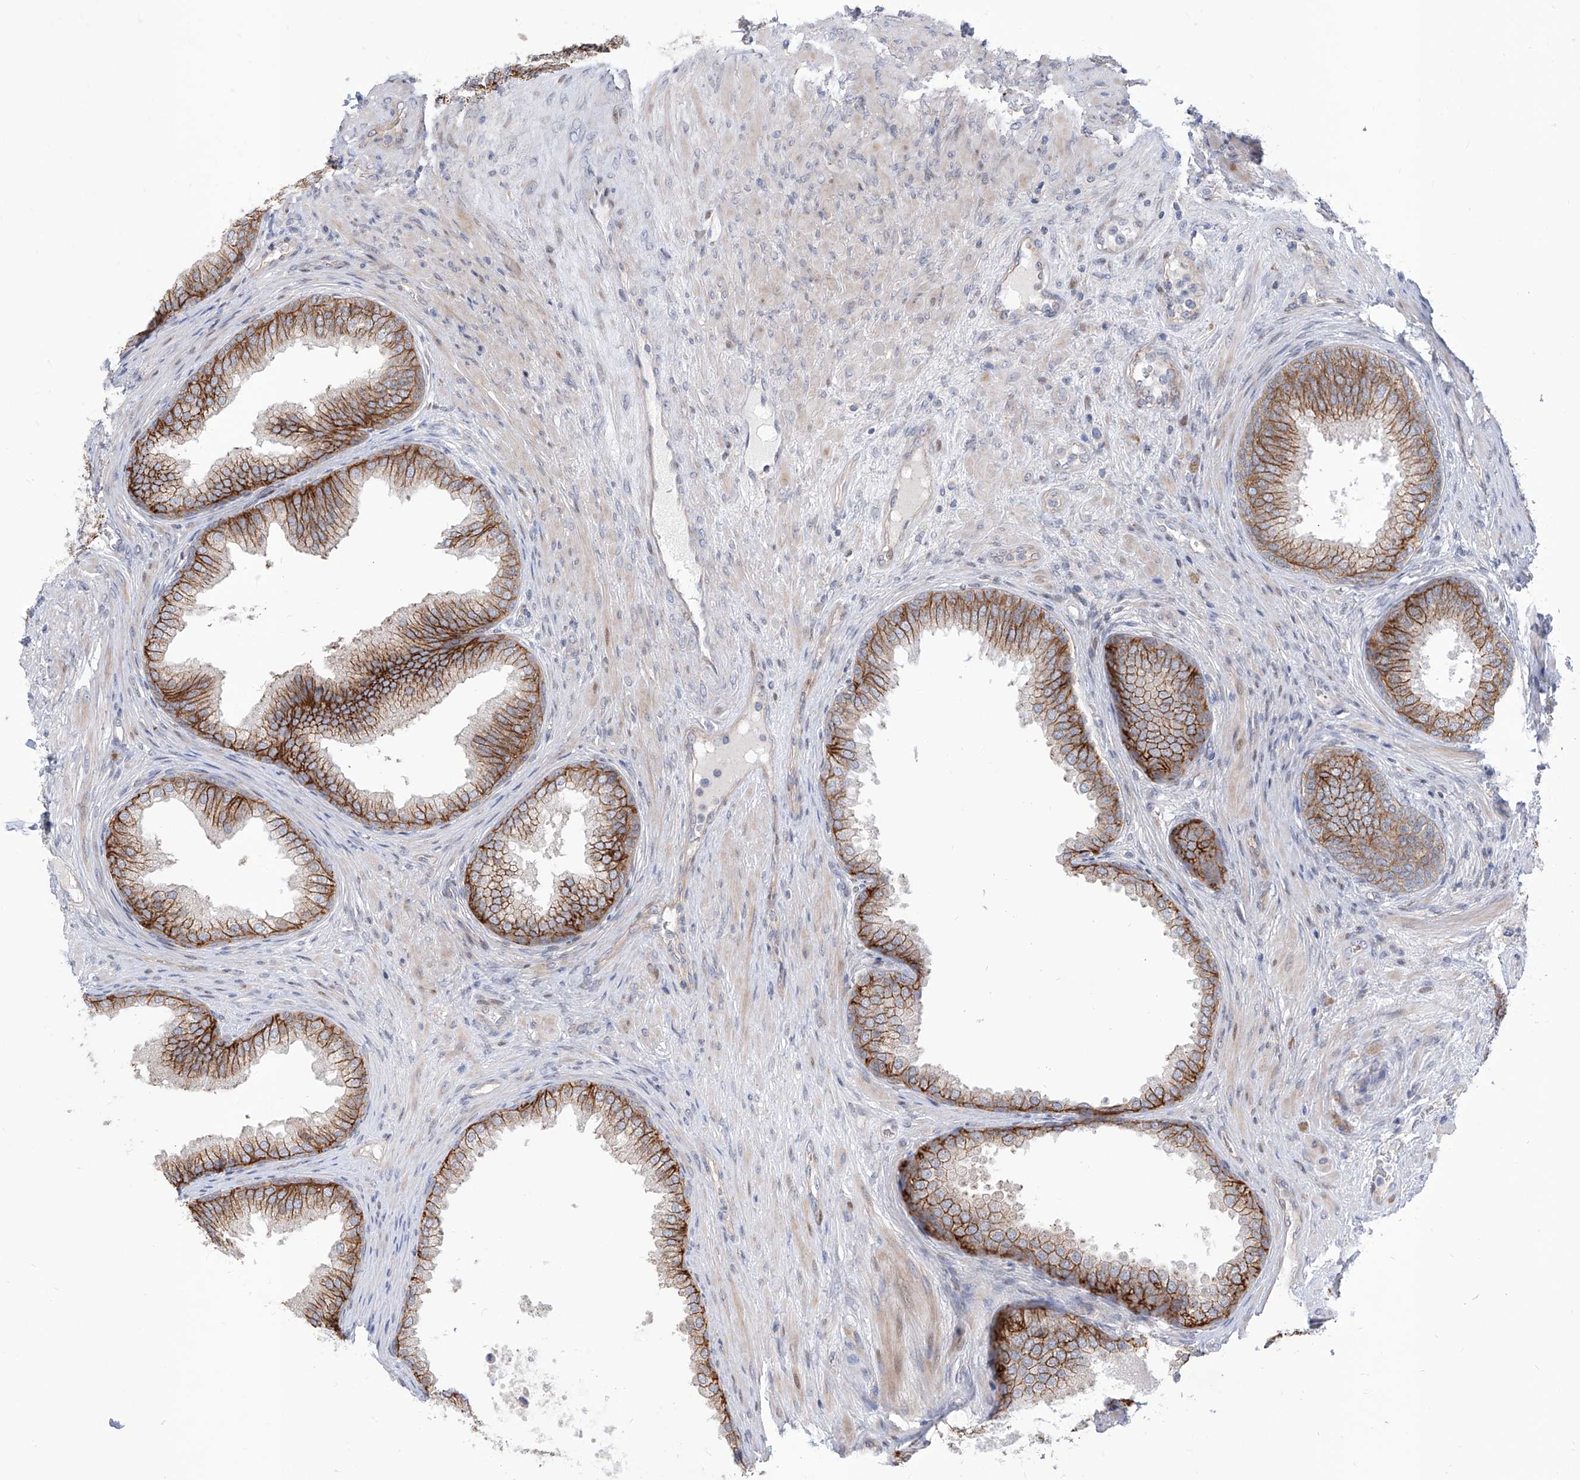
{"staining": {"intensity": "strong", "quantity": ">75%", "location": "cytoplasmic/membranous"}, "tissue": "prostate", "cell_type": "Glandular cells", "image_type": "normal", "snomed": [{"axis": "morphology", "description": "Normal tissue, NOS"}, {"axis": "topography", "description": "Prostate"}], "caption": "Benign prostate displays strong cytoplasmic/membranous expression in approximately >75% of glandular cells.", "gene": "LRRC1", "patient": {"sex": "male", "age": 76}}